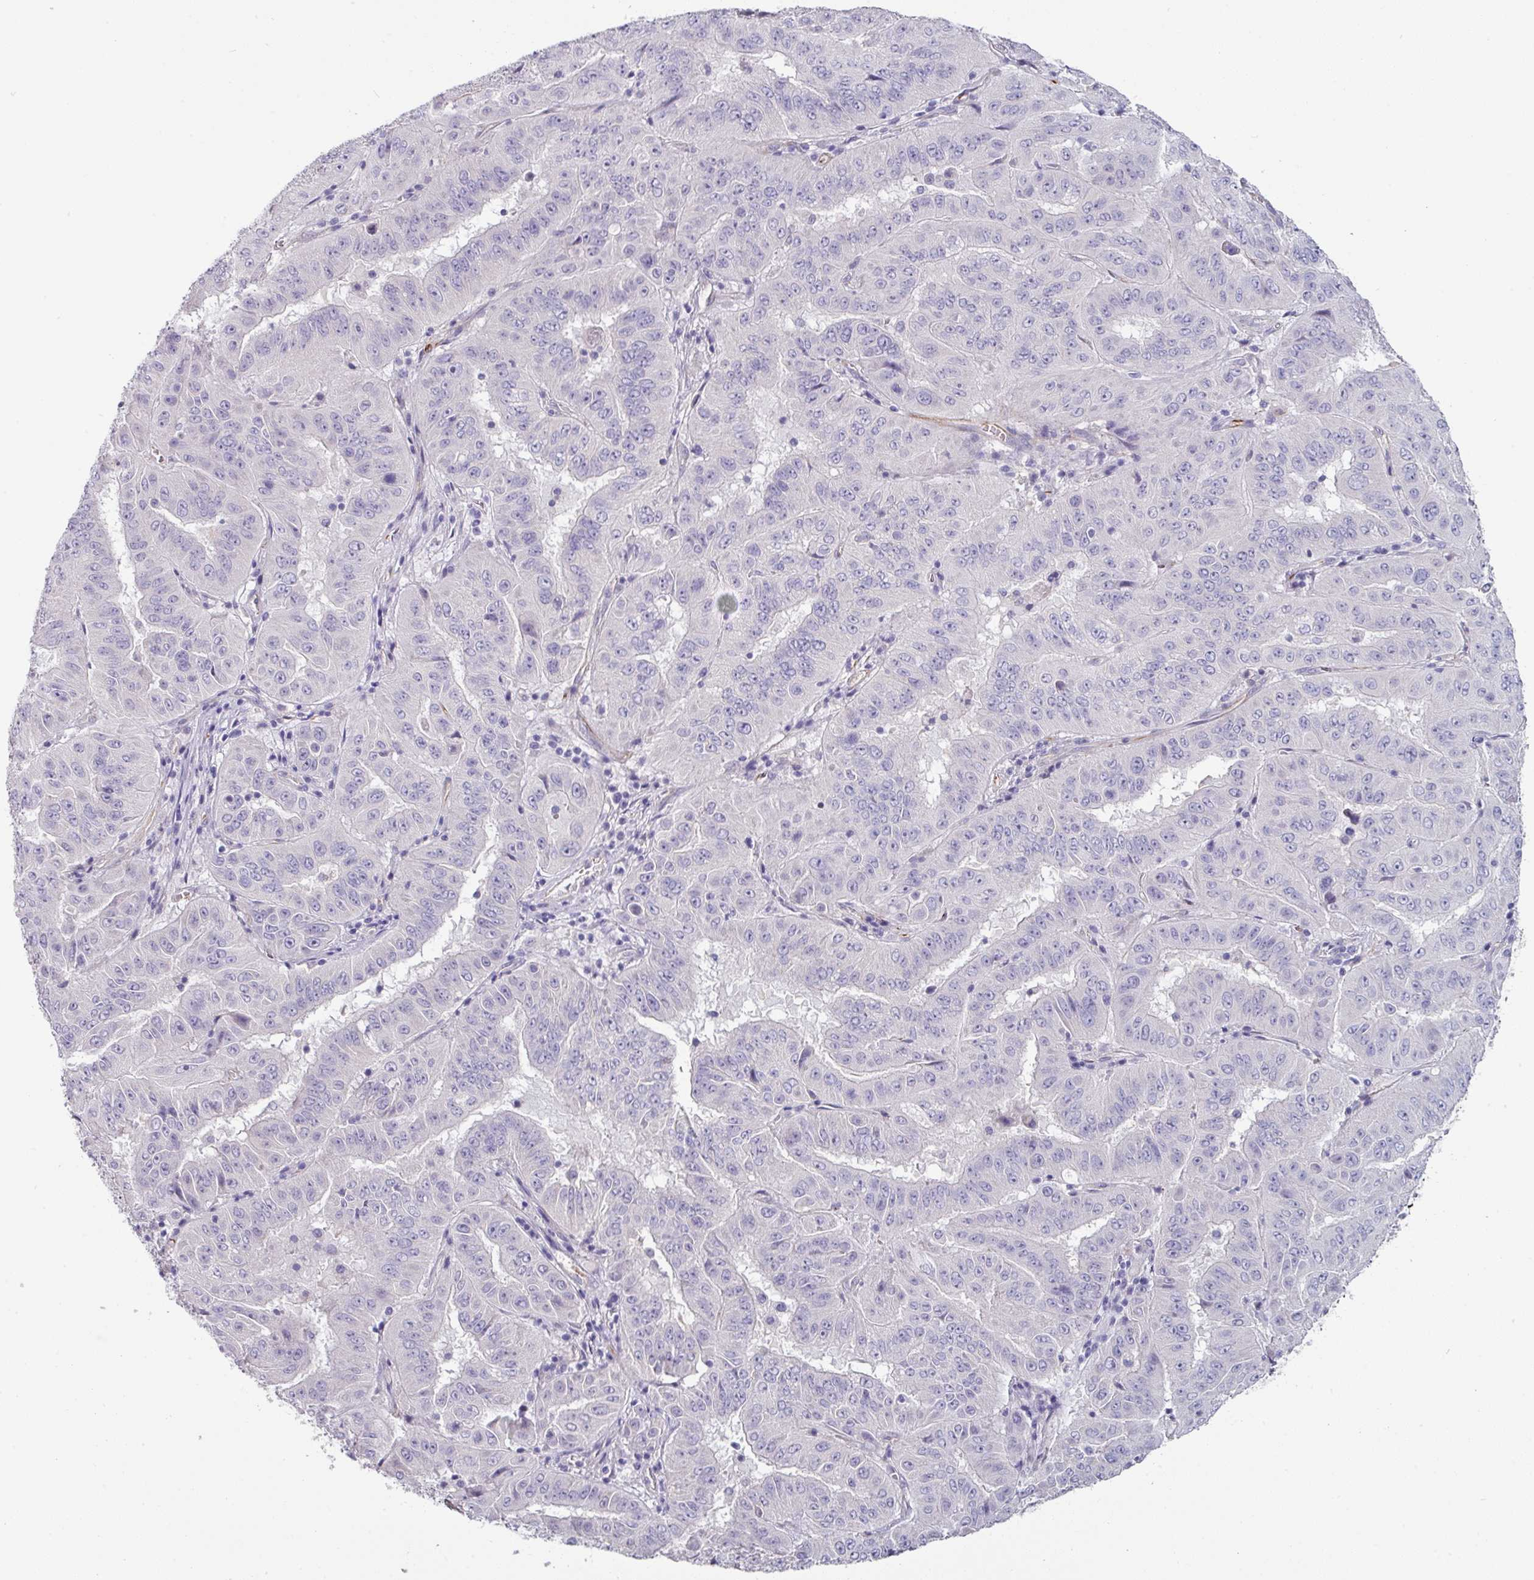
{"staining": {"intensity": "negative", "quantity": "none", "location": "none"}, "tissue": "pancreatic cancer", "cell_type": "Tumor cells", "image_type": "cancer", "snomed": [{"axis": "morphology", "description": "Adenocarcinoma, NOS"}, {"axis": "topography", "description": "Pancreas"}], "caption": "A high-resolution histopathology image shows immunohistochemistry staining of pancreatic cancer, which displays no significant expression in tumor cells.", "gene": "SLC17A7", "patient": {"sex": "male", "age": 63}}